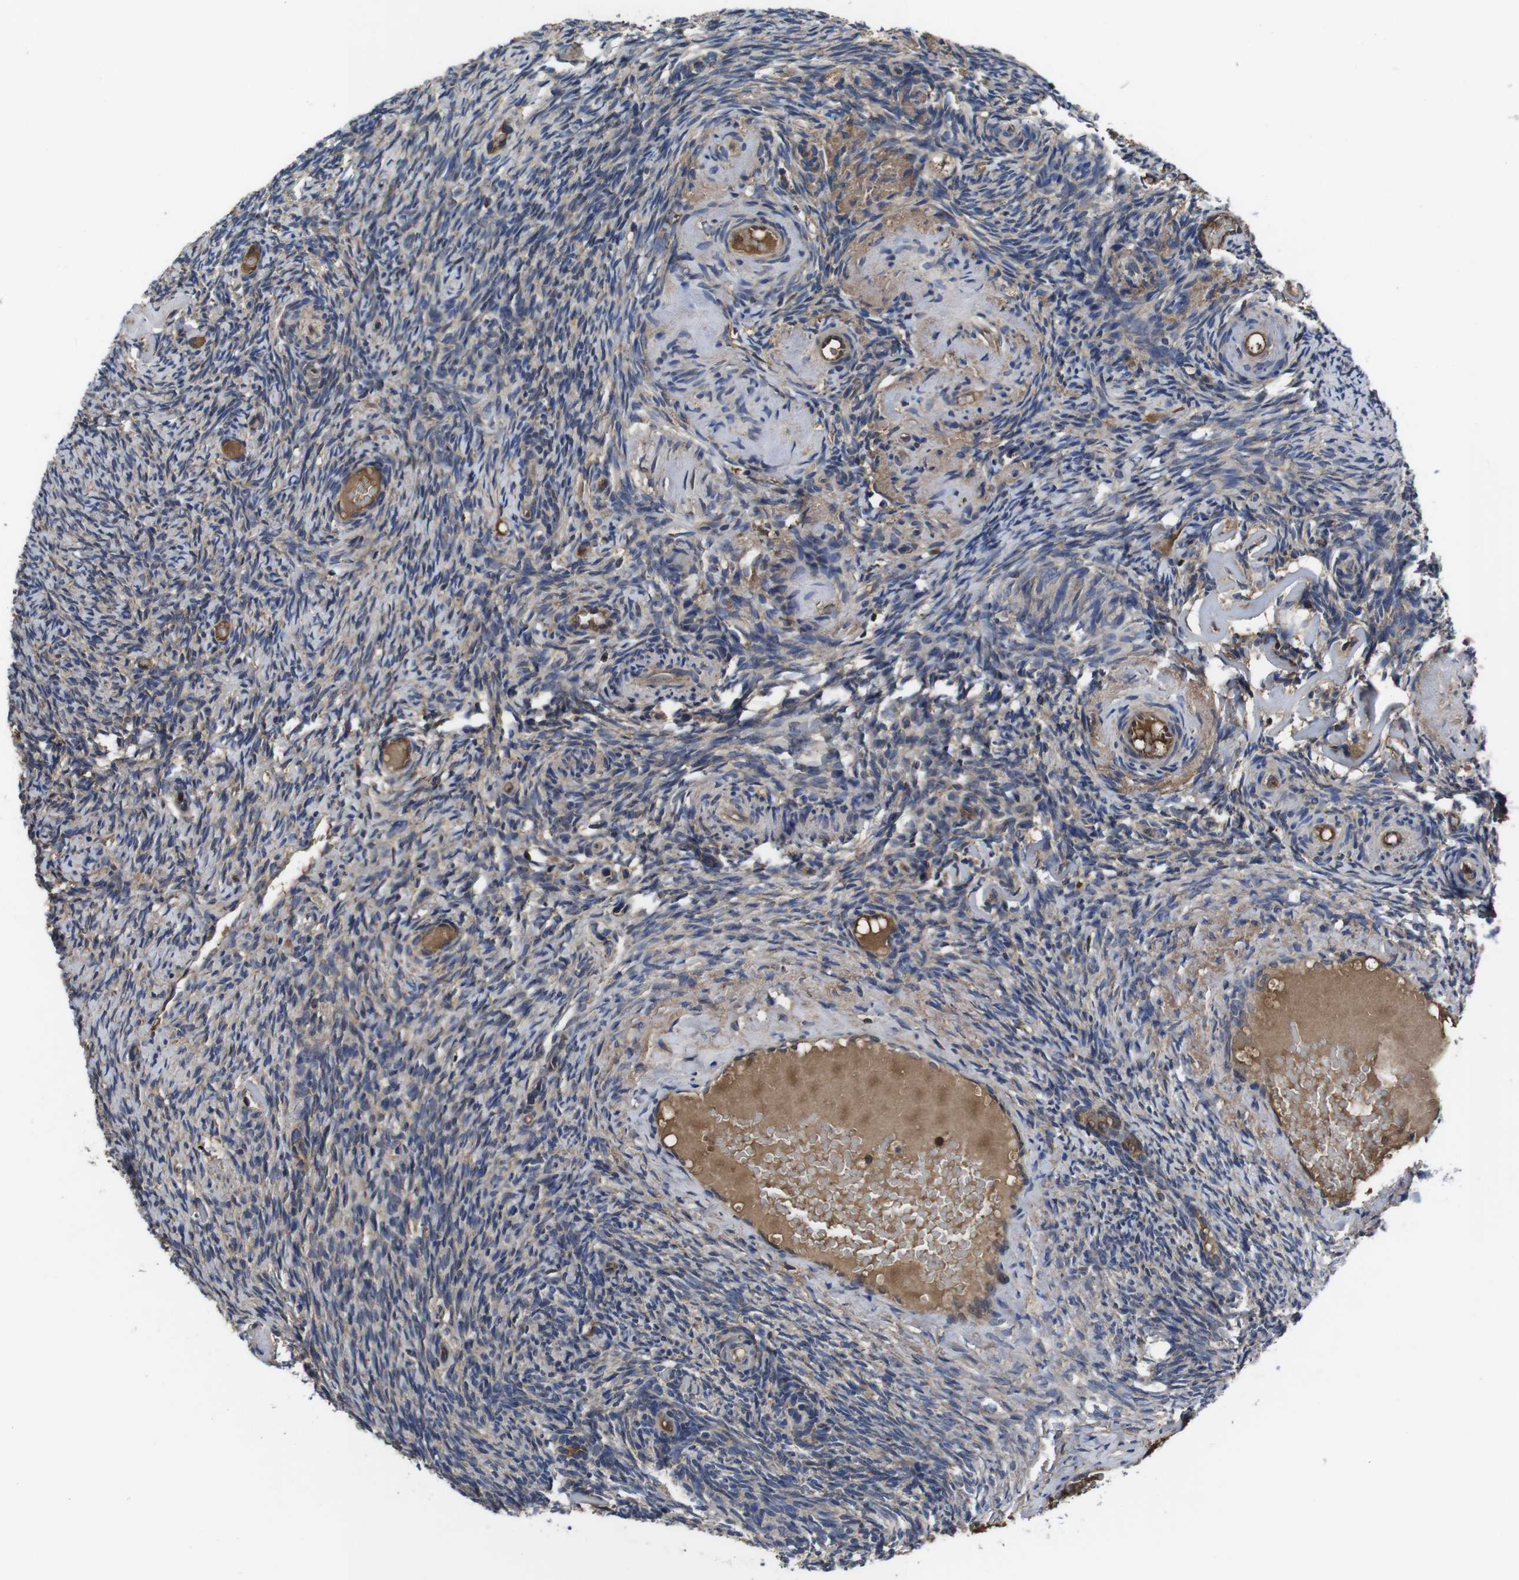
{"staining": {"intensity": "weak", "quantity": "25%-75%", "location": "cytoplasmic/membranous"}, "tissue": "ovary", "cell_type": "Ovarian stroma cells", "image_type": "normal", "snomed": [{"axis": "morphology", "description": "Normal tissue, NOS"}, {"axis": "topography", "description": "Ovary"}], "caption": "Immunohistochemistry (DAB) staining of unremarkable ovary demonstrates weak cytoplasmic/membranous protein expression in approximately 25%-75% of ovarian stroma cells. (IHC, brightfield microscopy, high magnification).", "gene": "CXCL11", "patient": {"sex": "female", "age": 60}}